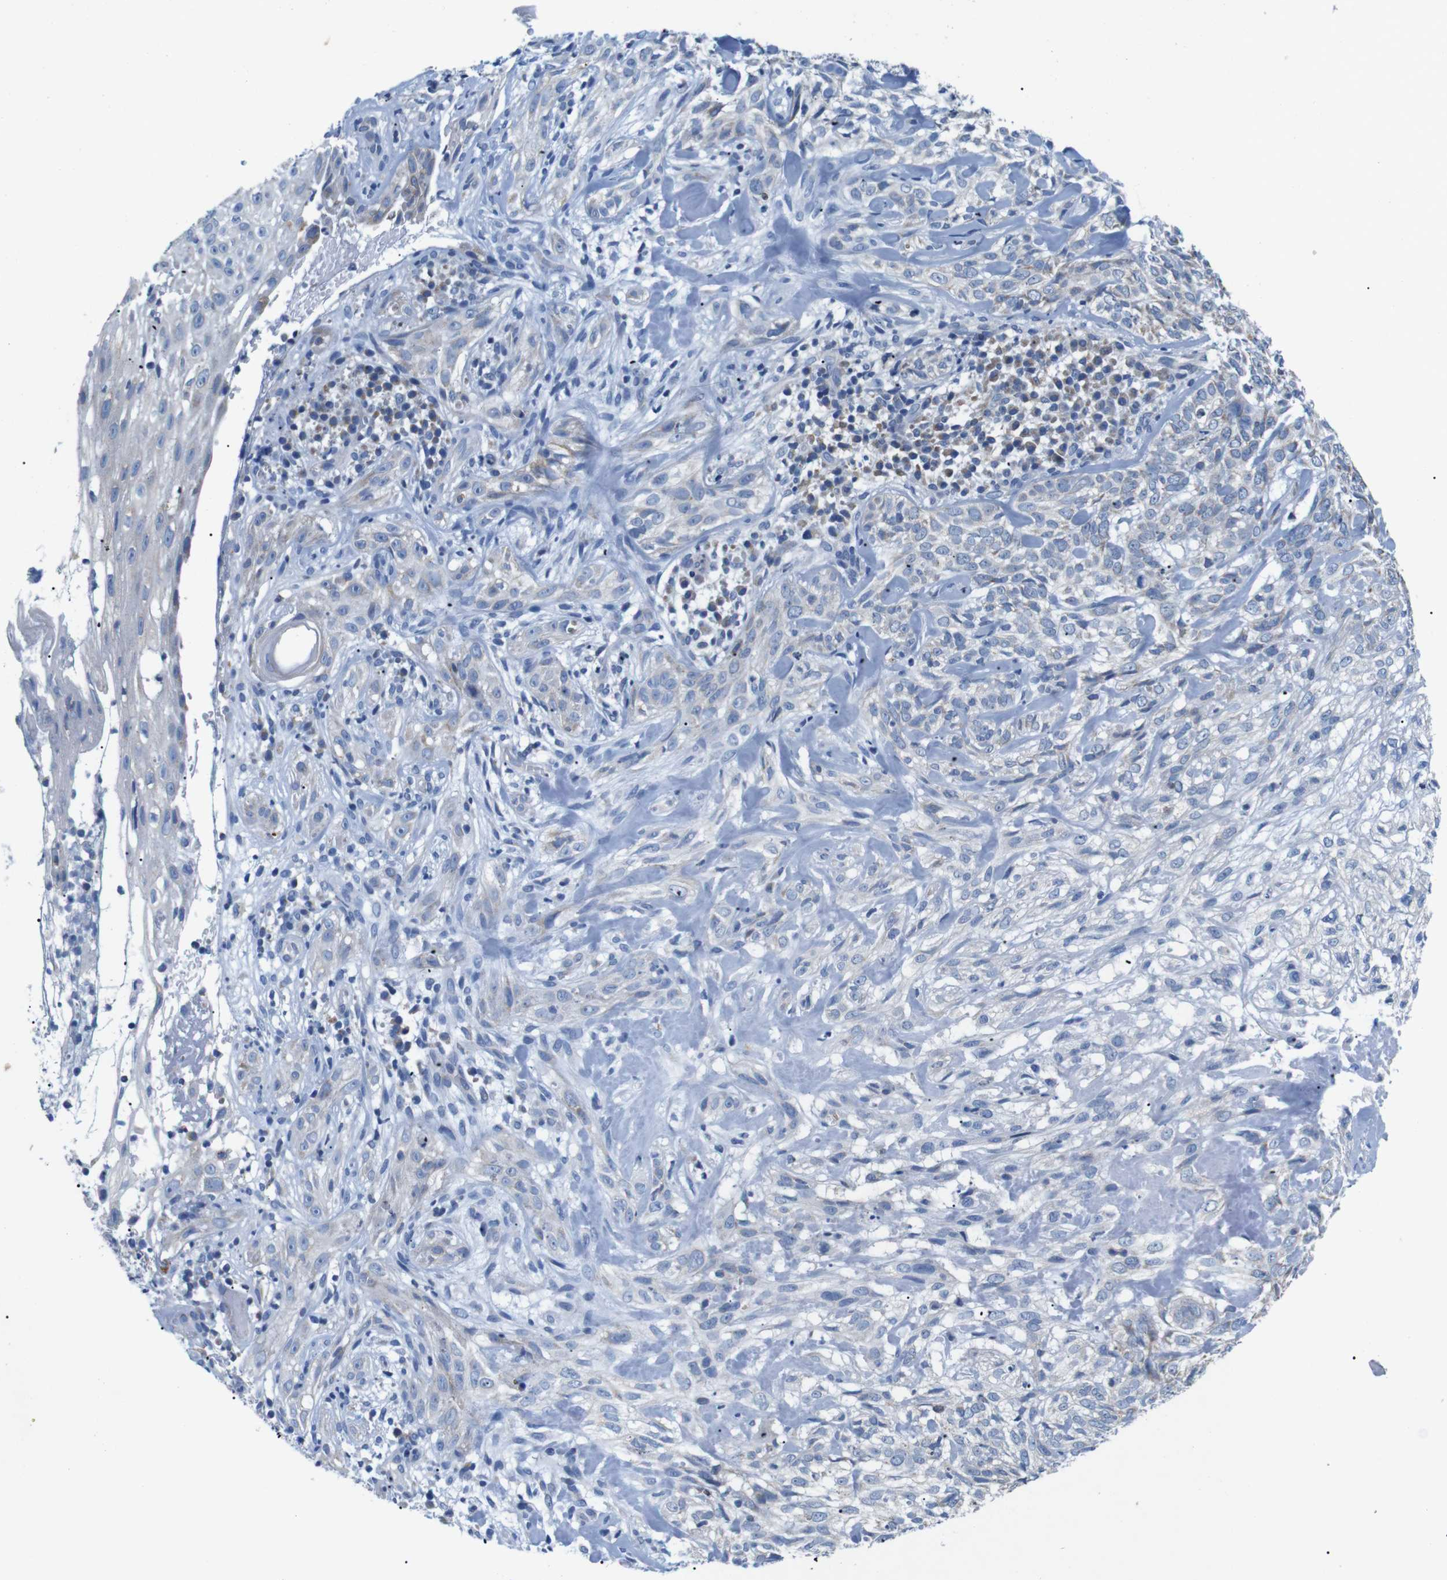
{"staining": {"intensity": "weak", "quantity": "<25%", "location": "cytoplasmic/membranous"}, "tissue": "skin cancer", "cell_type": "Tumor cells", "image_type": "cancer", "snomed": [{"axis": "morphology", "description": "Basal cell carcinoma"}, {"axis": "topography", "description": "Skin"}], "caption": "Skin basal cell carcinoma was stained to show a protein in brown. There is no significant staining in tumor cells.", "gene": "F2RL1", "patient": {"sex": "male", "age": 72}}